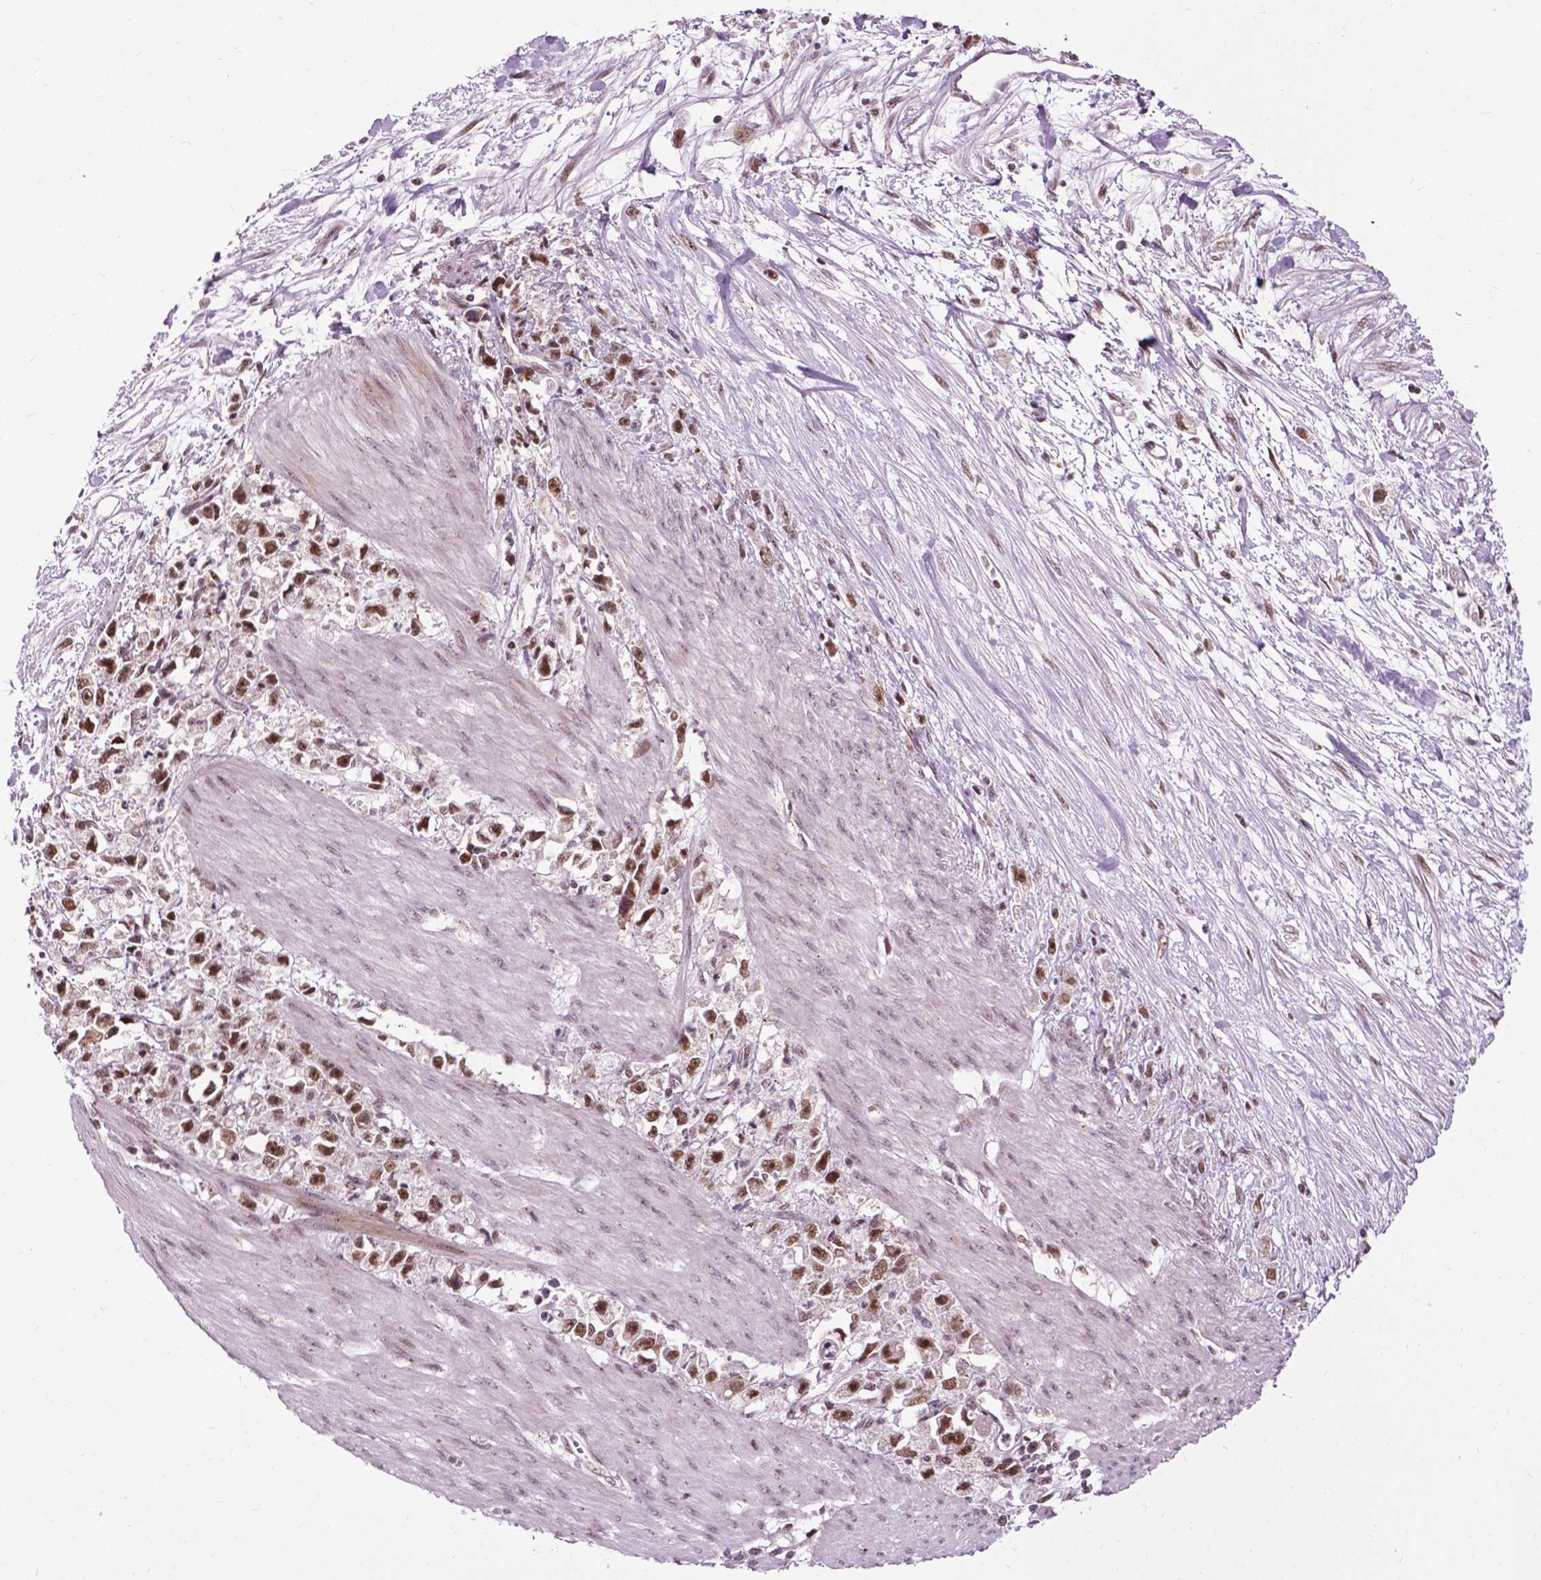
{"staining": {"intensity": "moderate", "quantity": ">75%", "location": "nuclear"}, "tissue": "stomach cancer", "cell_type": "Tumor cells", "image_type": "cancer", "snomed": [{"axis": "morphology", "description": "Adenocarcinoma, NOS"}, {"axis": "topography", "description": "Stomach"}], "caption": "Protein analysis of stomach cancer tissue demonstrates moderate nuclear positivity in approximately >75% of tumor cells.", "gene": "EAF1", "patient": {"sex": "female", "age": 59}}